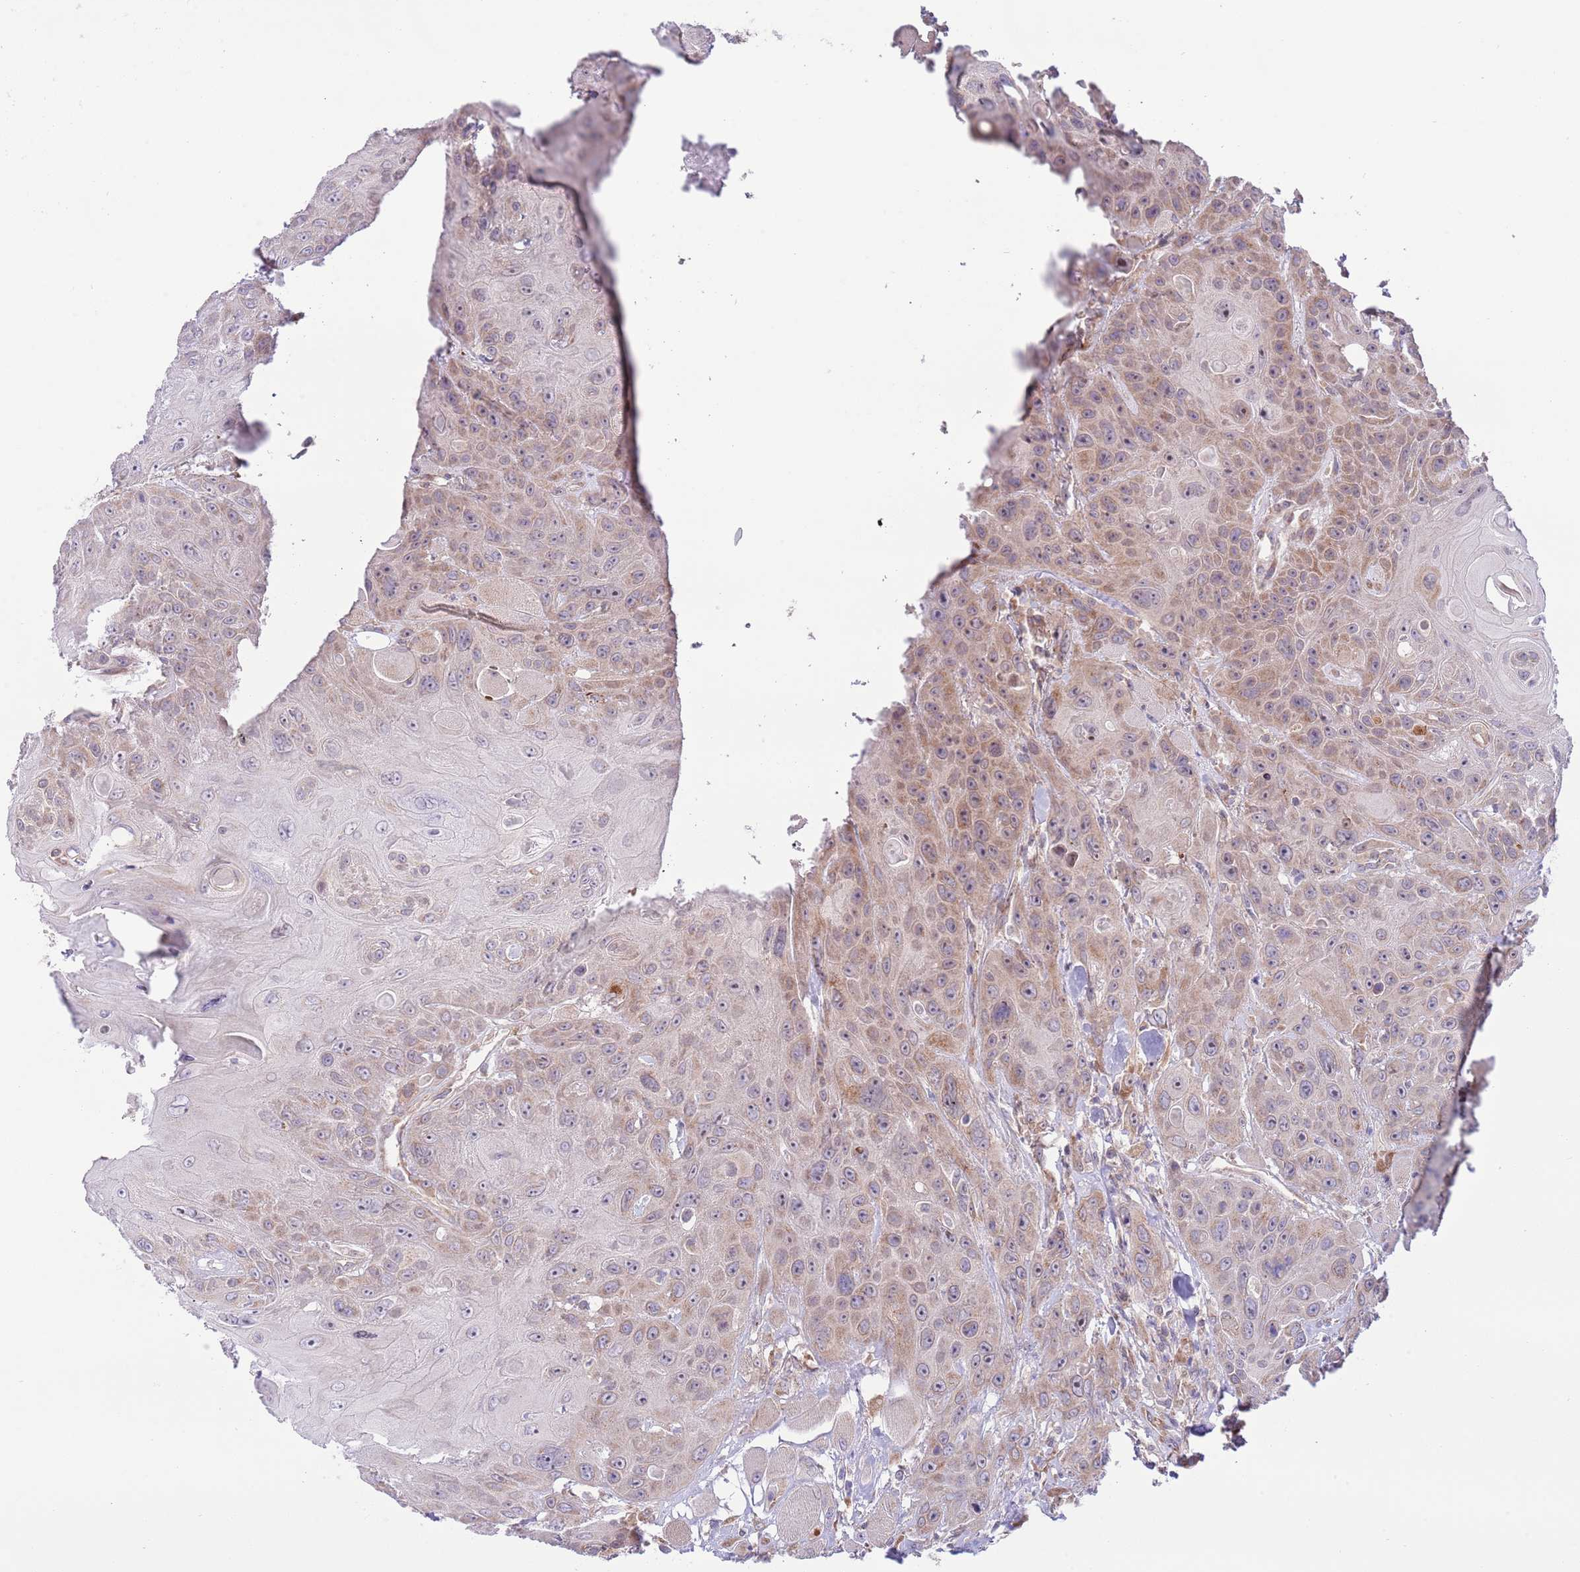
{"staining": {"intensity": "weak", "quantity": "25%-75%", "location": "cytoplasmic/membranous"}, "tissue": "head and neck cancer", "cell_type": "Tumor cells", "image_type": "cancer", "snomed": [{"axis": "morphology", "description": "Squamous cell carcinoma, NOS"}, {"axis": "topography", "description": "Head-Neck"}], "caption": "Weak cytoplasmic/membranous positivity for a protein is present in approximately 25%-75% of tumor cells of head and neck cancer (squamous cell carcinoma) using immunohistochemistry (IHC).", "gene": "DAND5", "patient": {"sex": "female", "age": 59}}